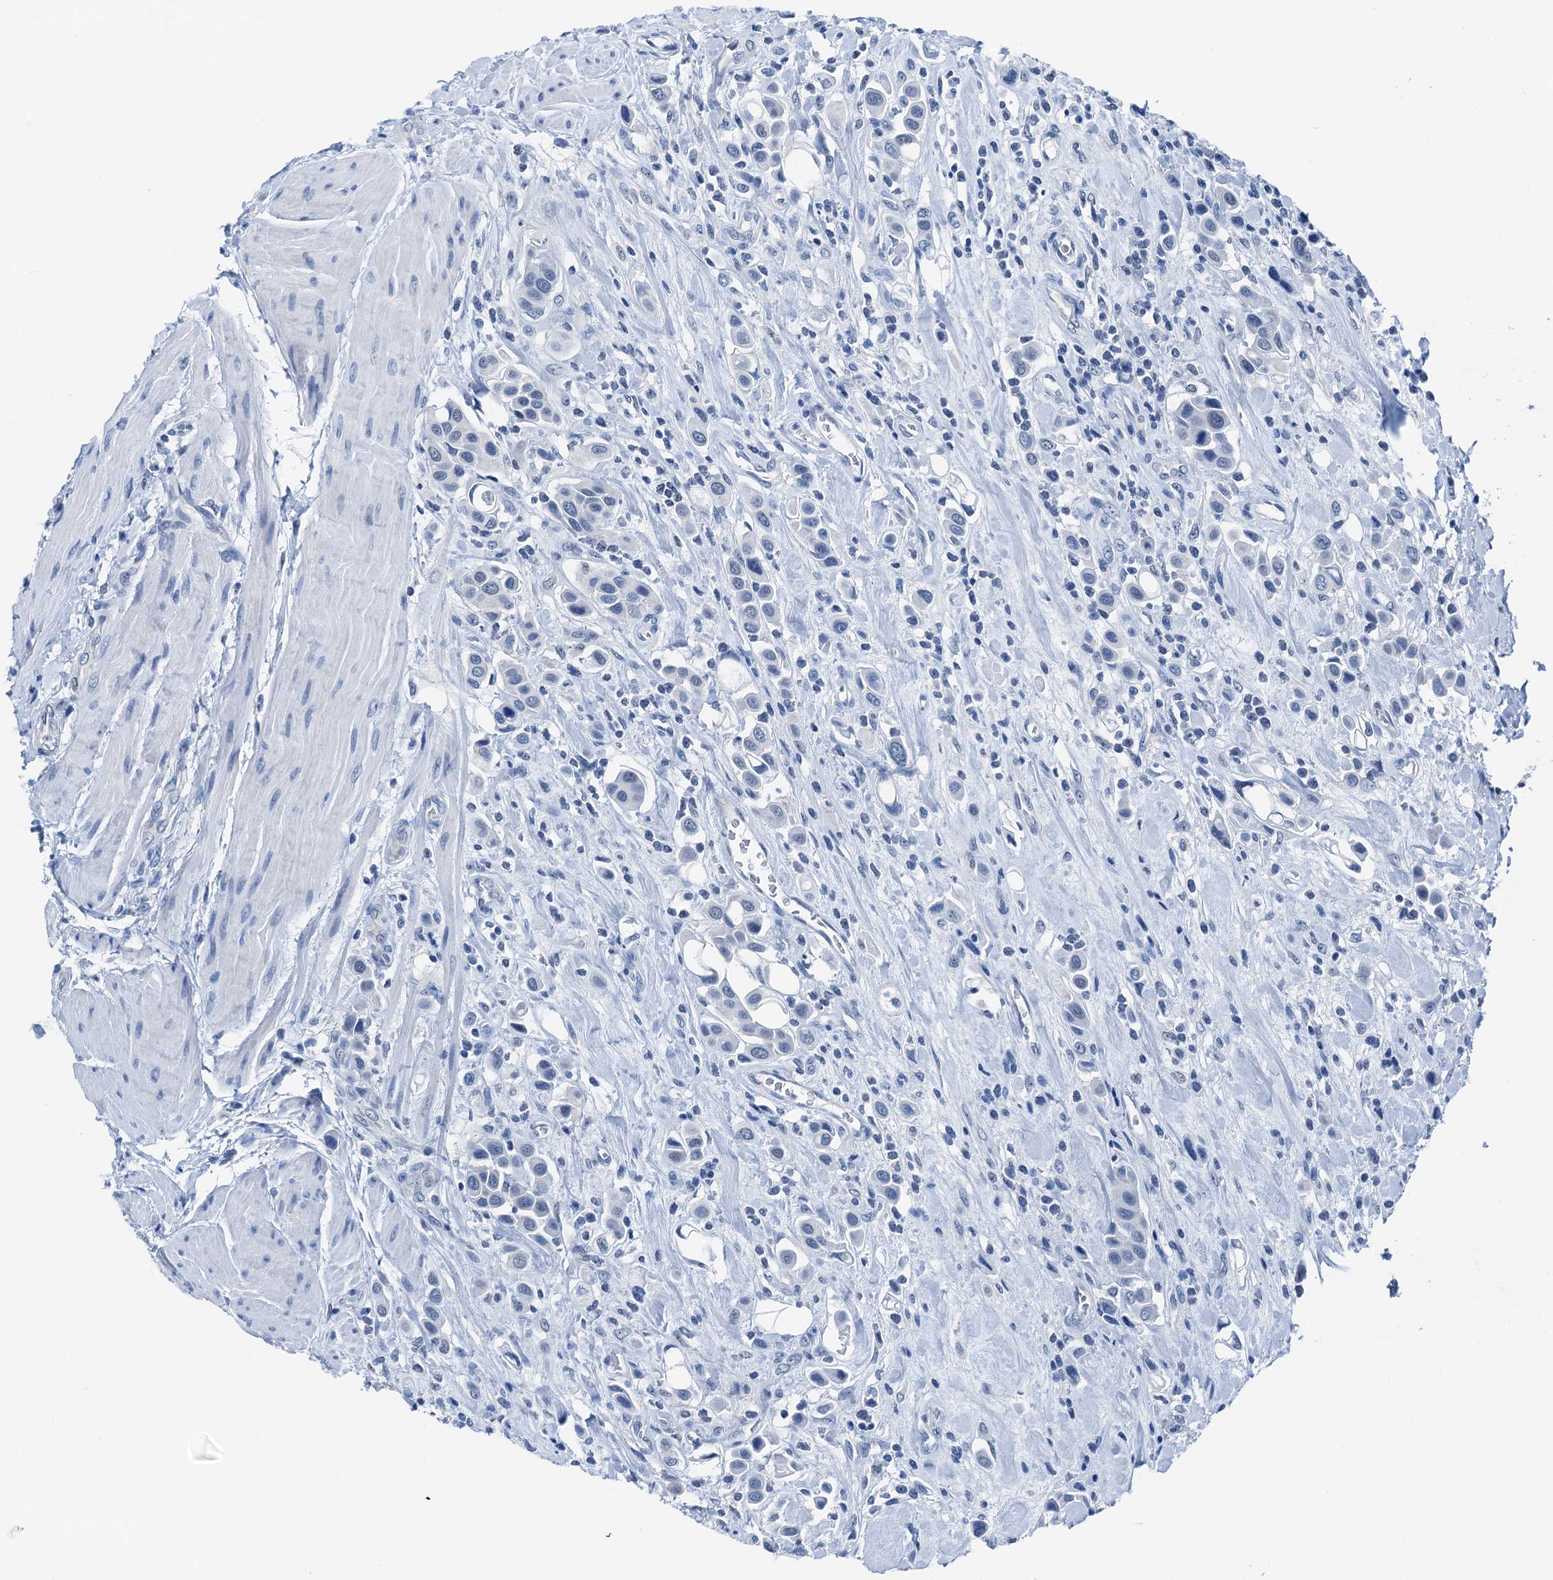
{"staining": {"intensity": "negative", "quantity": "none", "location": "none"}, "tissue": "urothelial cancer", "cell_type": "Tumor cells", "image_type": "cancer", "snomed": [{"axis": "morphology", "description": "Urothelial carcinoma, High grade"}, {"axis": "topography", "description": "Urinary bladder"}], "caption": "The immunohistochemistry image has no significant staining in tumor cells of urothelial cancer tissue.", "gene": "CBLN3", "patient": {"sex": "male", "age": 50}}